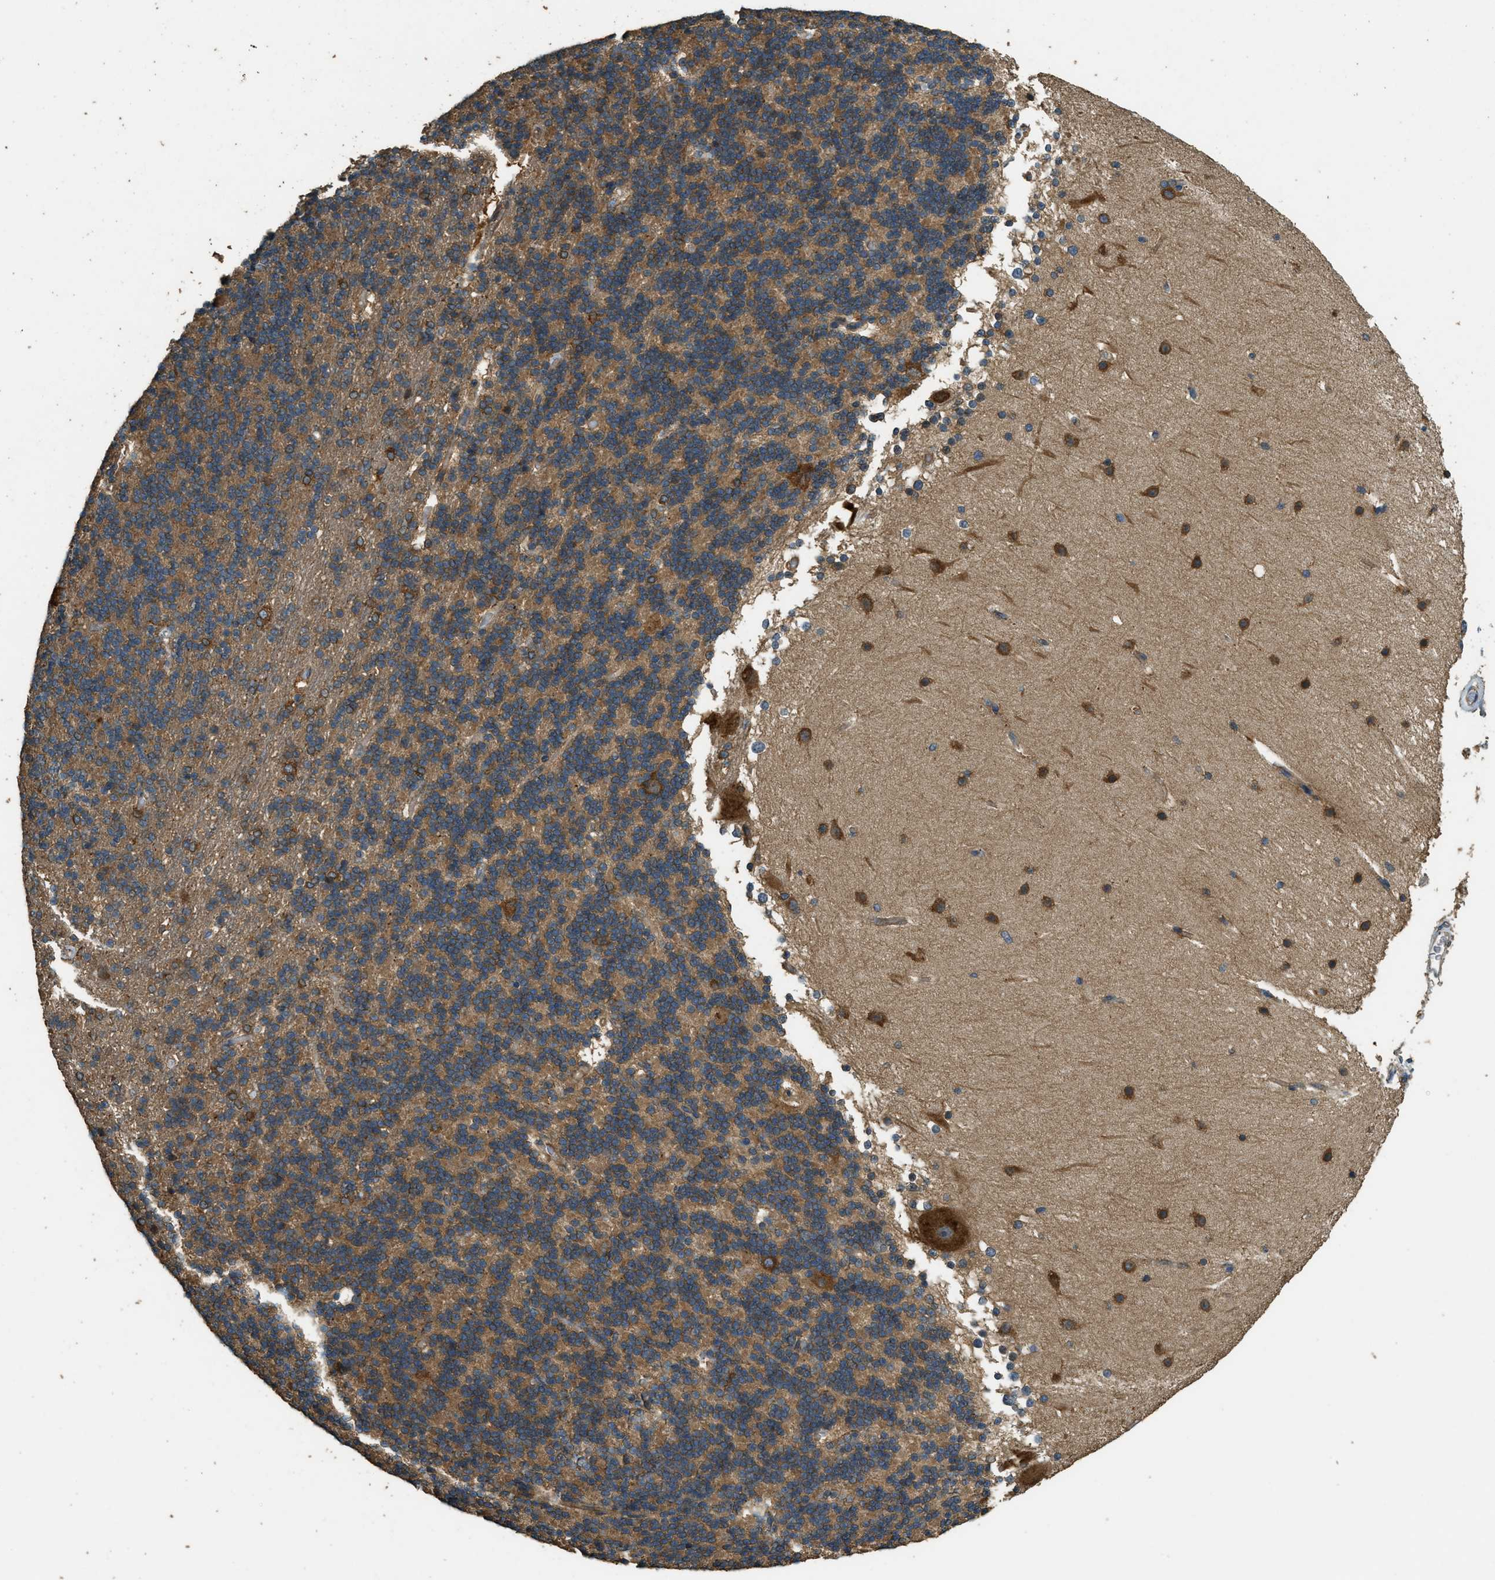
{"staining": {"intensity": "moderate", "quantity": ">75%", "location": "cytoplasmic/membranous"}, "tissue": "cerebellum", "cell_type": "Cells in granular layer", "image_type": "normal", "snomed": [{"axis": "morphology", "description": "Normal tissue, NOS"}, {"axis": "topography", "description": "Cerebellum"}], "caption": "Immunohistochemical staining of normal human cerebellum demonstrates medium levels of moderate cytoplasmic/membranous expression in about >75% of cells in granular layer.", "gene": "MARS1", "patient": {"sex": "female", "age": 19}}